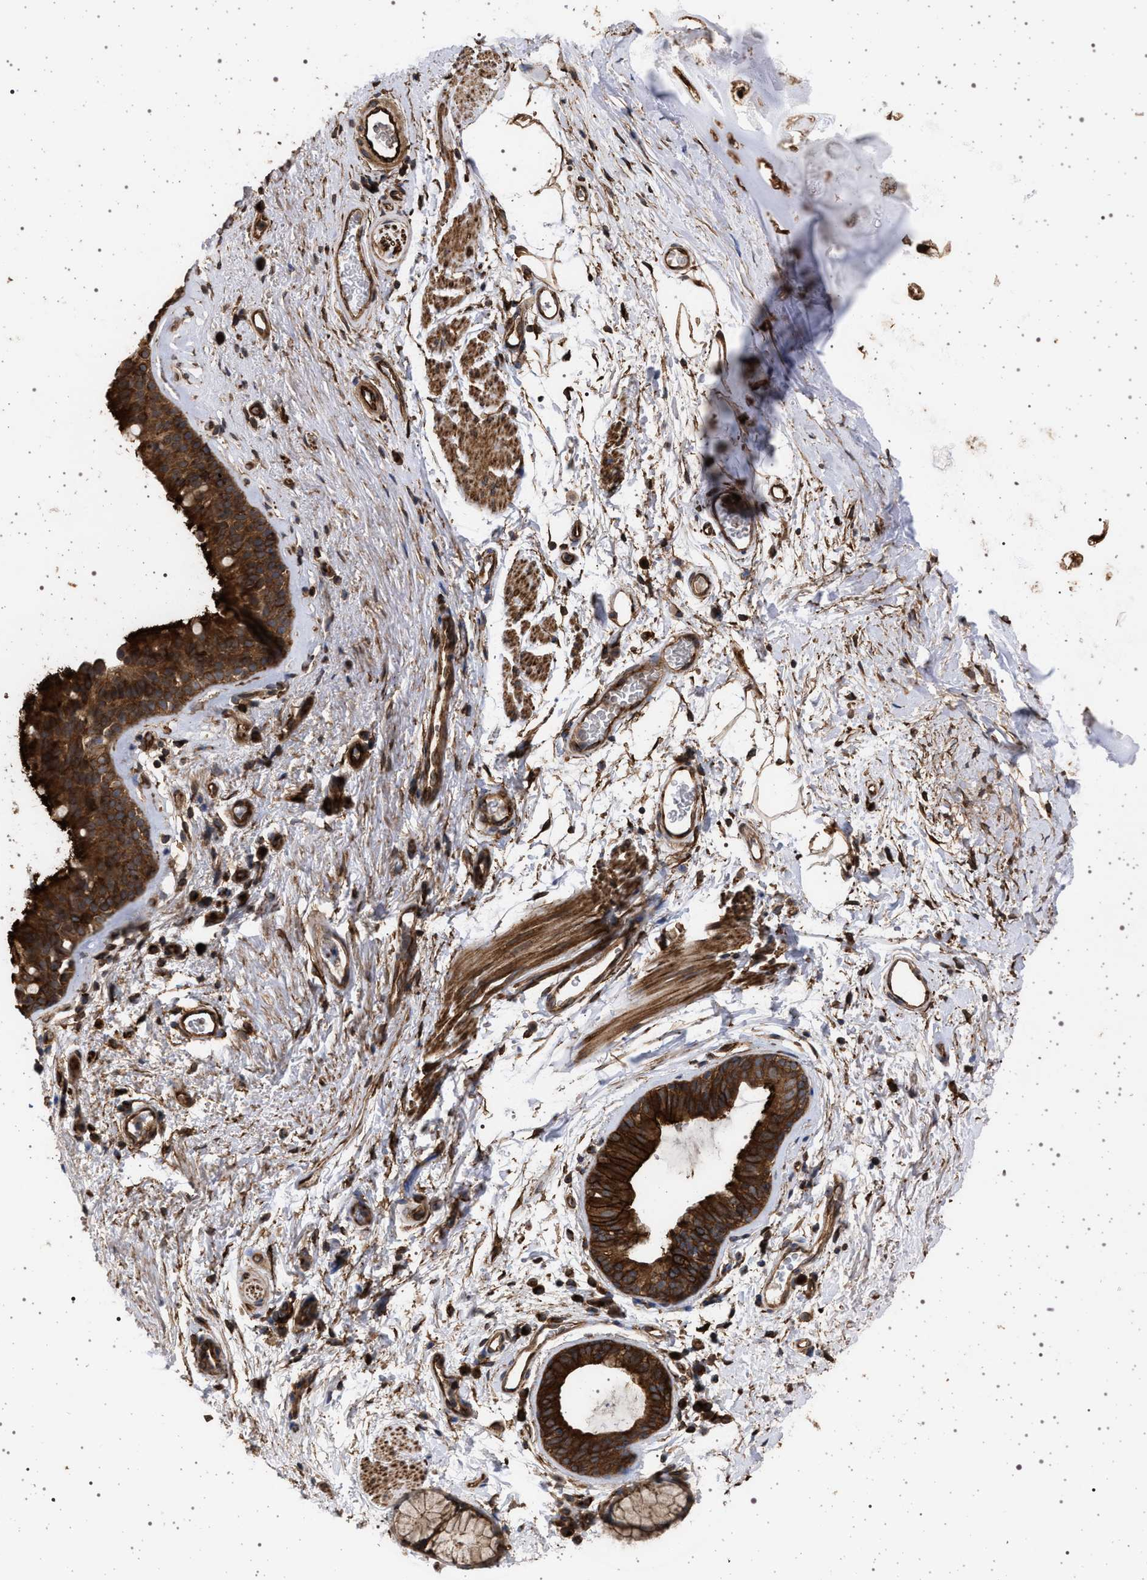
{"staining": {"intensity": "strong", "quantity": ">75%", "location": "cytoplasmic/membranous"}, "tissue": "bronchus", "cell_type": "Respiratory epithelial cells", "image_type": "normal", "snomed": [{"axis": "morphology", "description": "Normal tissue, NOS"}, {"axis": "topography", "description": "Cartilage tissue"}, {"axis": "topography", "description": "Bronchus"}], "caption": "The immunohistochemical stain shows strong cytoplasmic/membranous positivity in respiratory epithelial cells of normal bronchus.", "gene": "IFT20", "patient": {"sex": "female", "age": 53}}